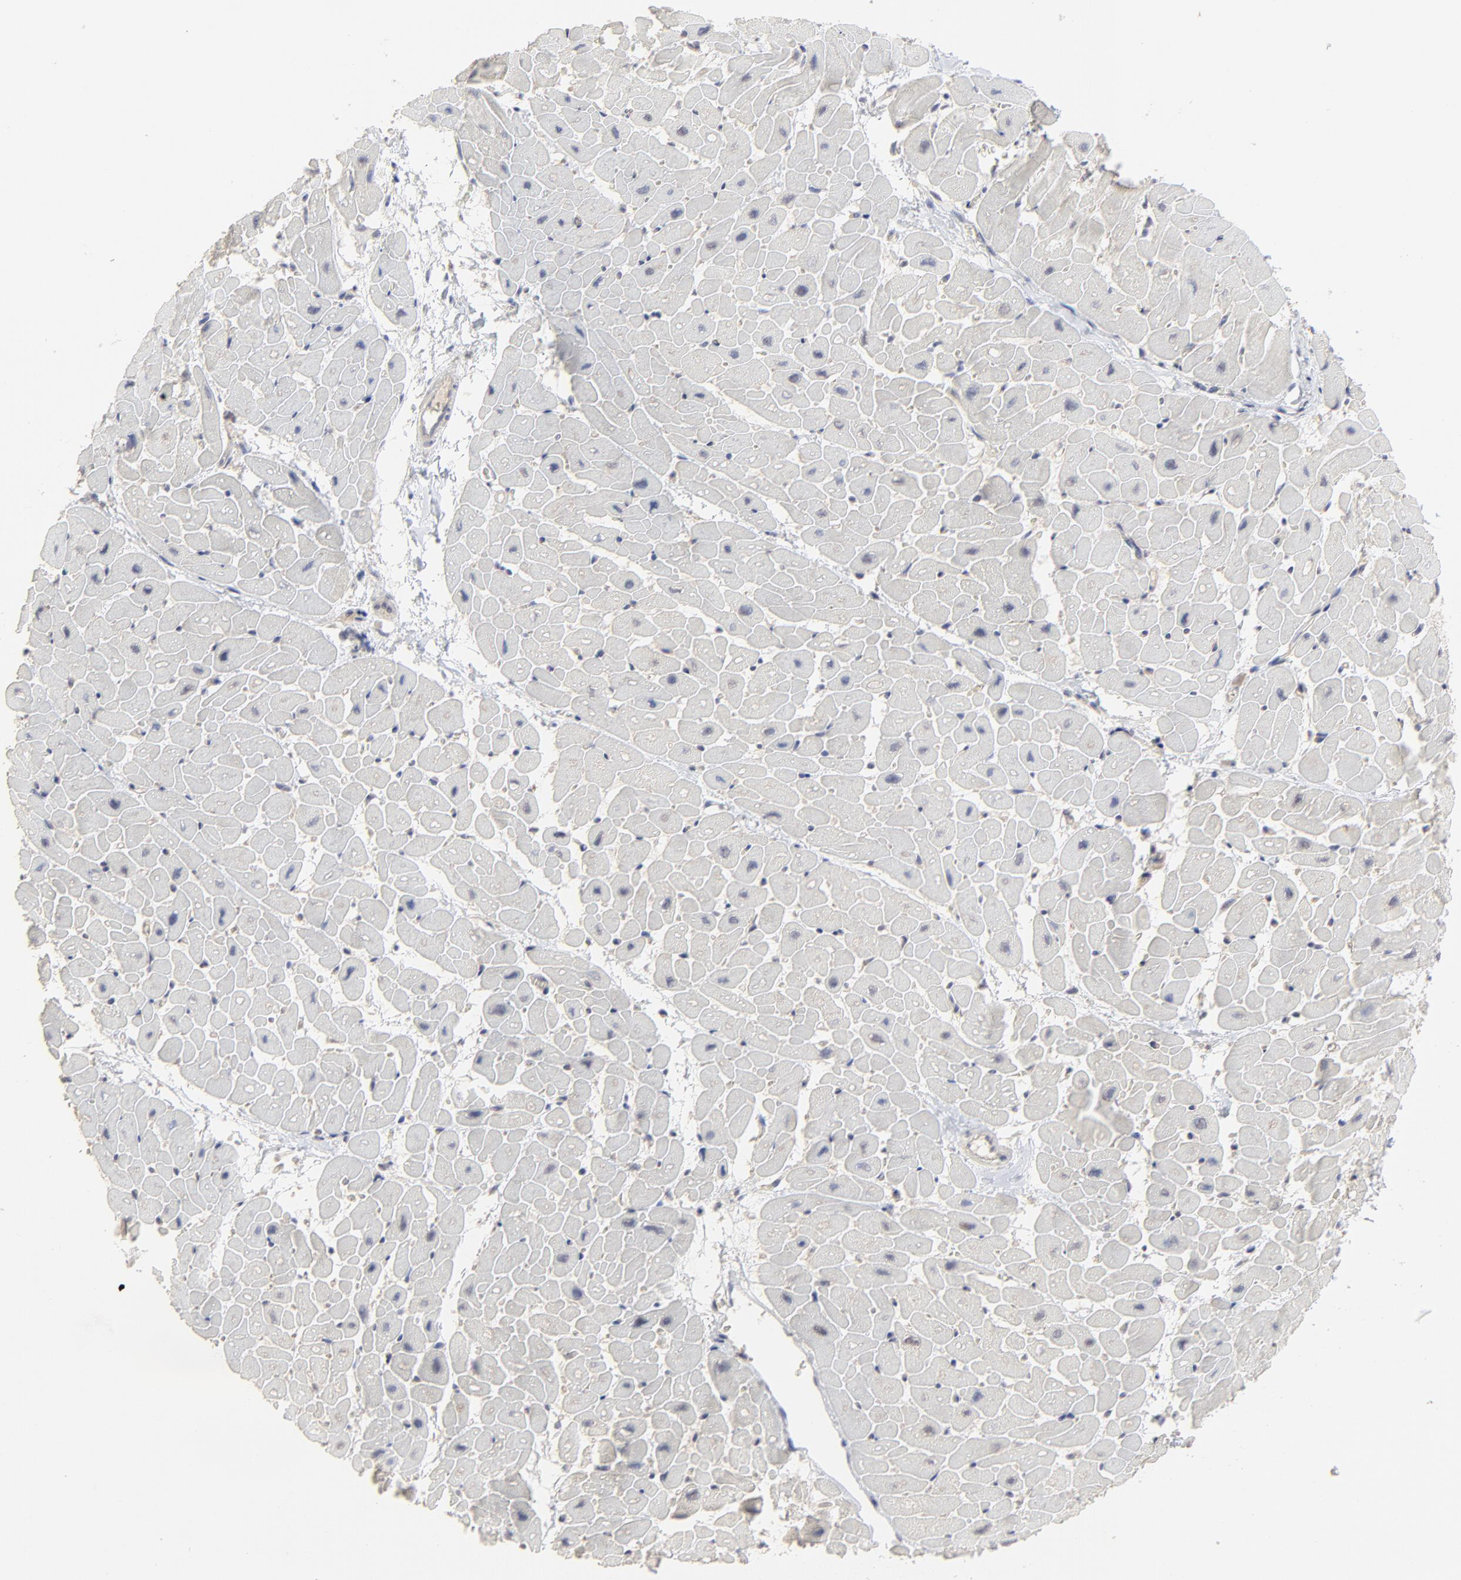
{"staining": {"intensity": "negative", "quantity": "none", "location": "none"}, "tissue": "heart muscle", "cell_type": "Cardiomyocytes", "image_type": "normal", "snomed": [{"axis": "morphology", "description": "Normal tissue, NOS"}, {"axis": "topography", "description": "Heart"}], "caption": "Heart muscle was stained to show a protein in brown. There is no significant positivity in cardiomyocytes. Brightfield microscopy of immunohistochemistry (IHC) stained with DAB (brown) and hematoxylin (blue), captured at high magnification.", "gene": "FAM199X", "patient": {"sex": "male", "age": 45}}